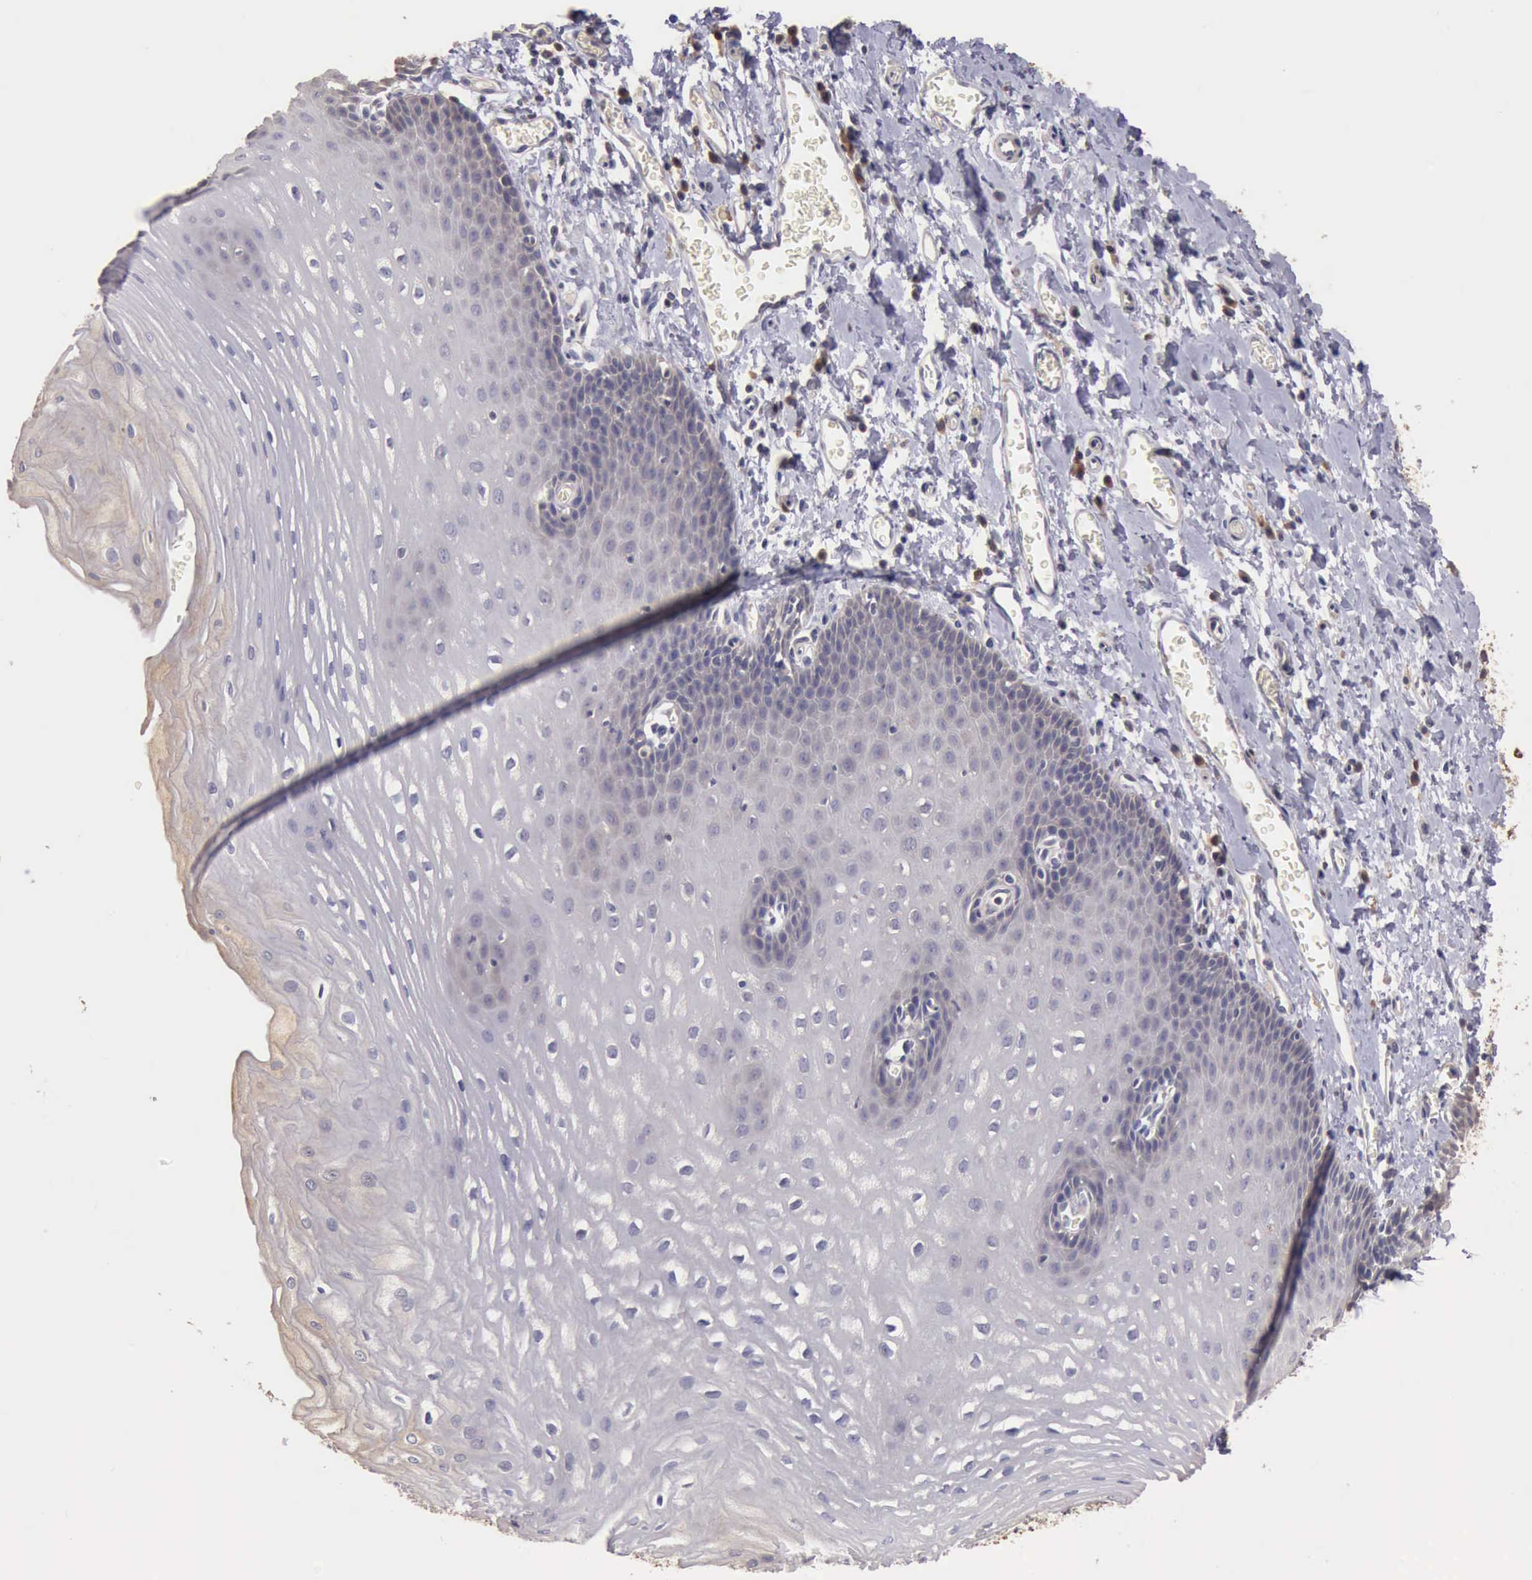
{"staining": {"intensity": "negative", "quantity": "none", "location": "none"}, "tissue": "esophagus", "cell_type": "Squamous epithelial cells", "image_type": "normal", "snomed": [{"axis": "morphology", "description": "Normal tissue, NOS"}, {"axis": "topography", "description": "Esophagus"}], "caption": "Immunohistochemistry histopathology image of unremarkable esophagus stained for a protein (brown), which demonstrates no staining in squamous epithelial cells.", "gene": "RAB39B", "patient": {"sex": "male", "age": 70}}